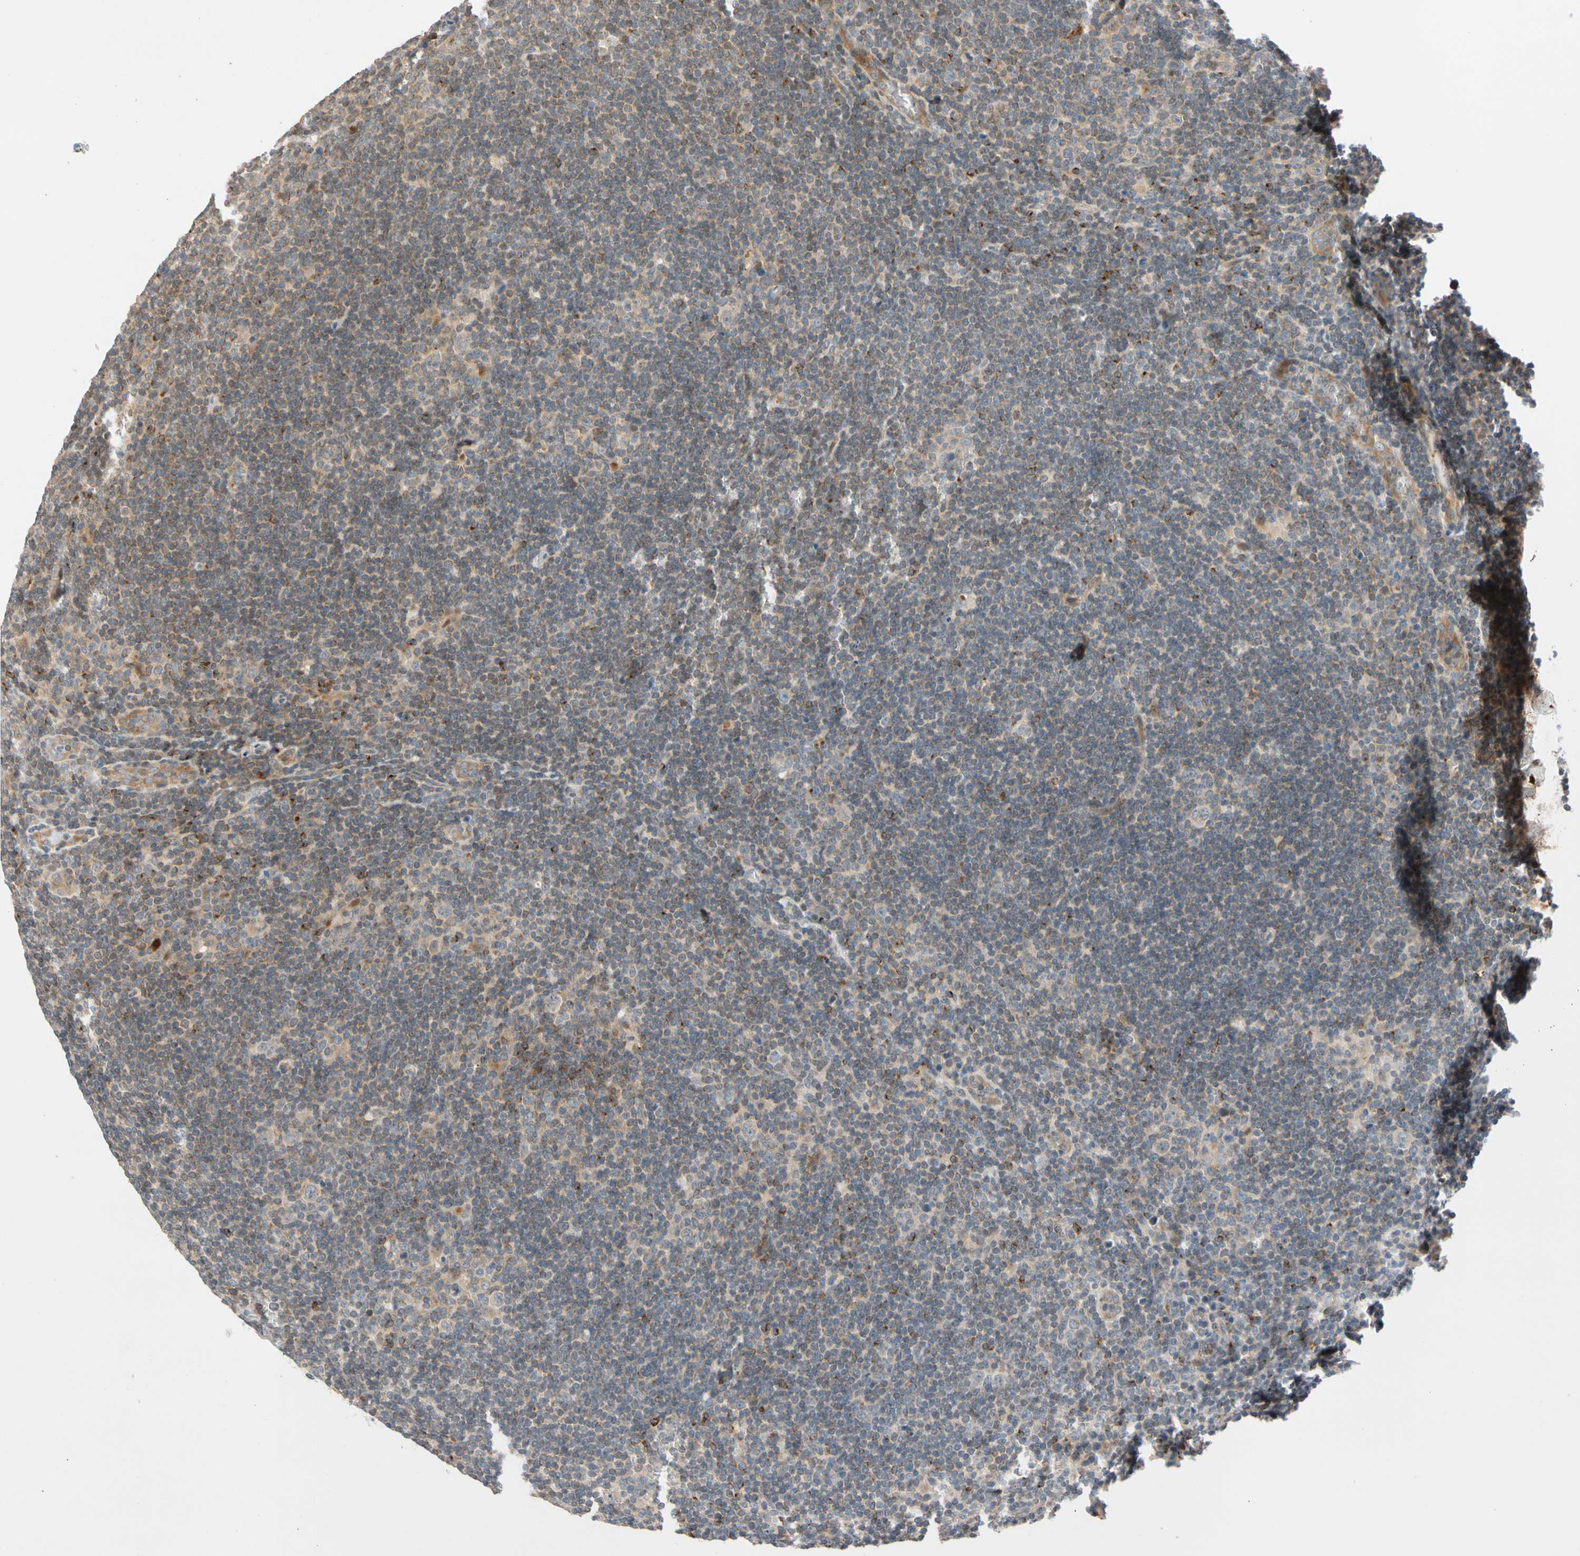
{"staining": {"intensity": "weak", "quantity": ">75%", "location": "cytoplasmic/membranous"}, "tissue": "lymphoma", "cell_type": "Tumor cells", "image_type": "cancer", "snomed": [{"axis": "morphology", "description": "Hodgkin's disease, NOS"}, {"axis": "topography", "description": "Lymph node"}], "caption": "A photomicrograph showing weak cytoplasmic/membranous expression in about >75% of tumor cells in Hodgkin's disease, as visualized by brown immunohistochemical staining.", "gene": "CNST", "patient": {"sex": "female", "age": 57}}